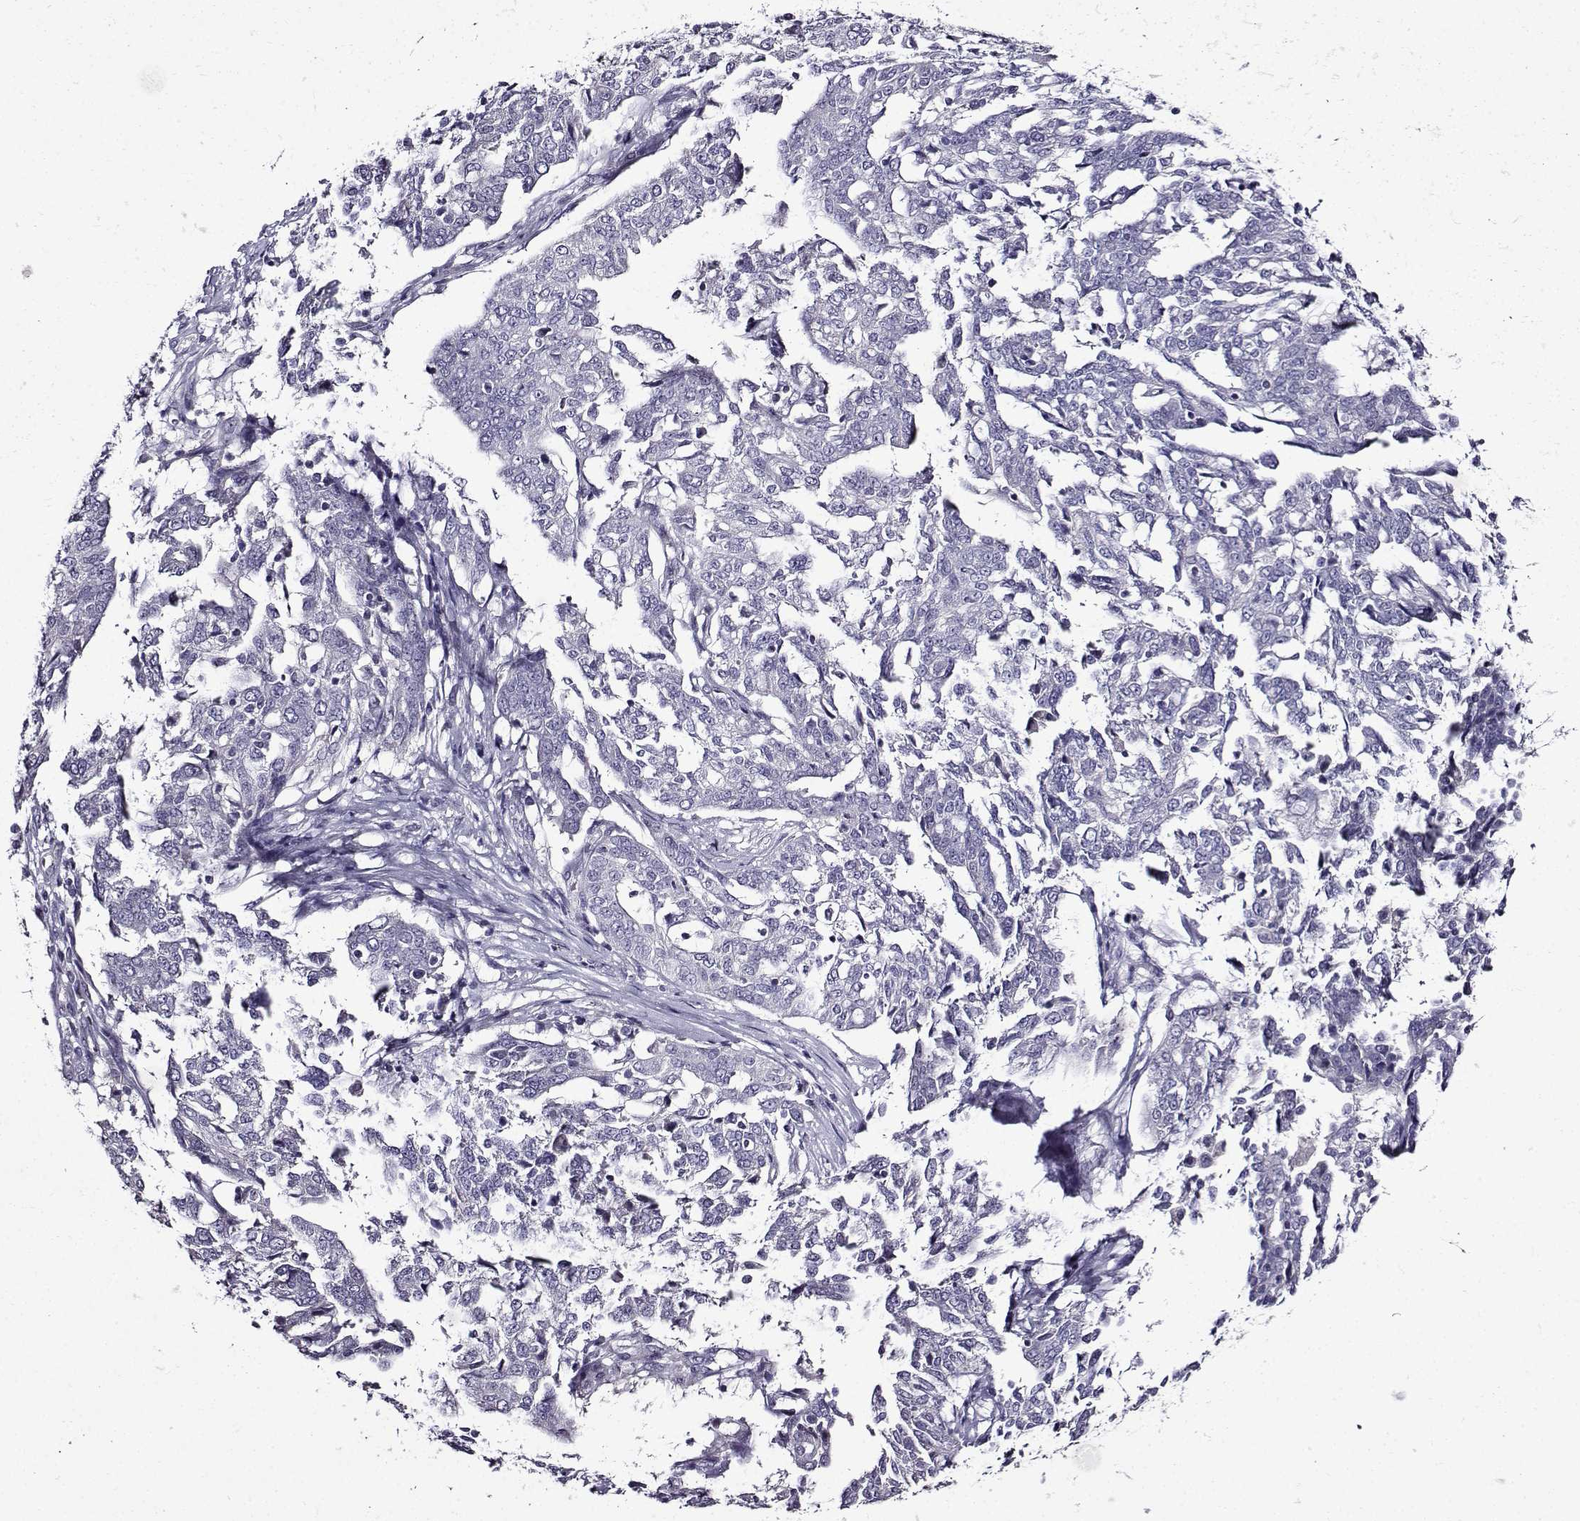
{"staining": {"intensity": "negative", "quantity": "none", "location": "none"}, "tissue": "ovarian cancer", "cell_type": "Tumor cells", "image_type": "cancer", "snomed": [{"axis": "morphology", "description": "Cystadenocarcinoma, serous, NOS"}, {"axis": "topography", "description": "Ovary"}], "caption": "DAB immunohistochemical staining of human ovarian serous cystadenocarcinoma exhibits no significant staining in tumor cells.", "gene": "TMEM266", "patient": {"sex": "female", "age": 67}}